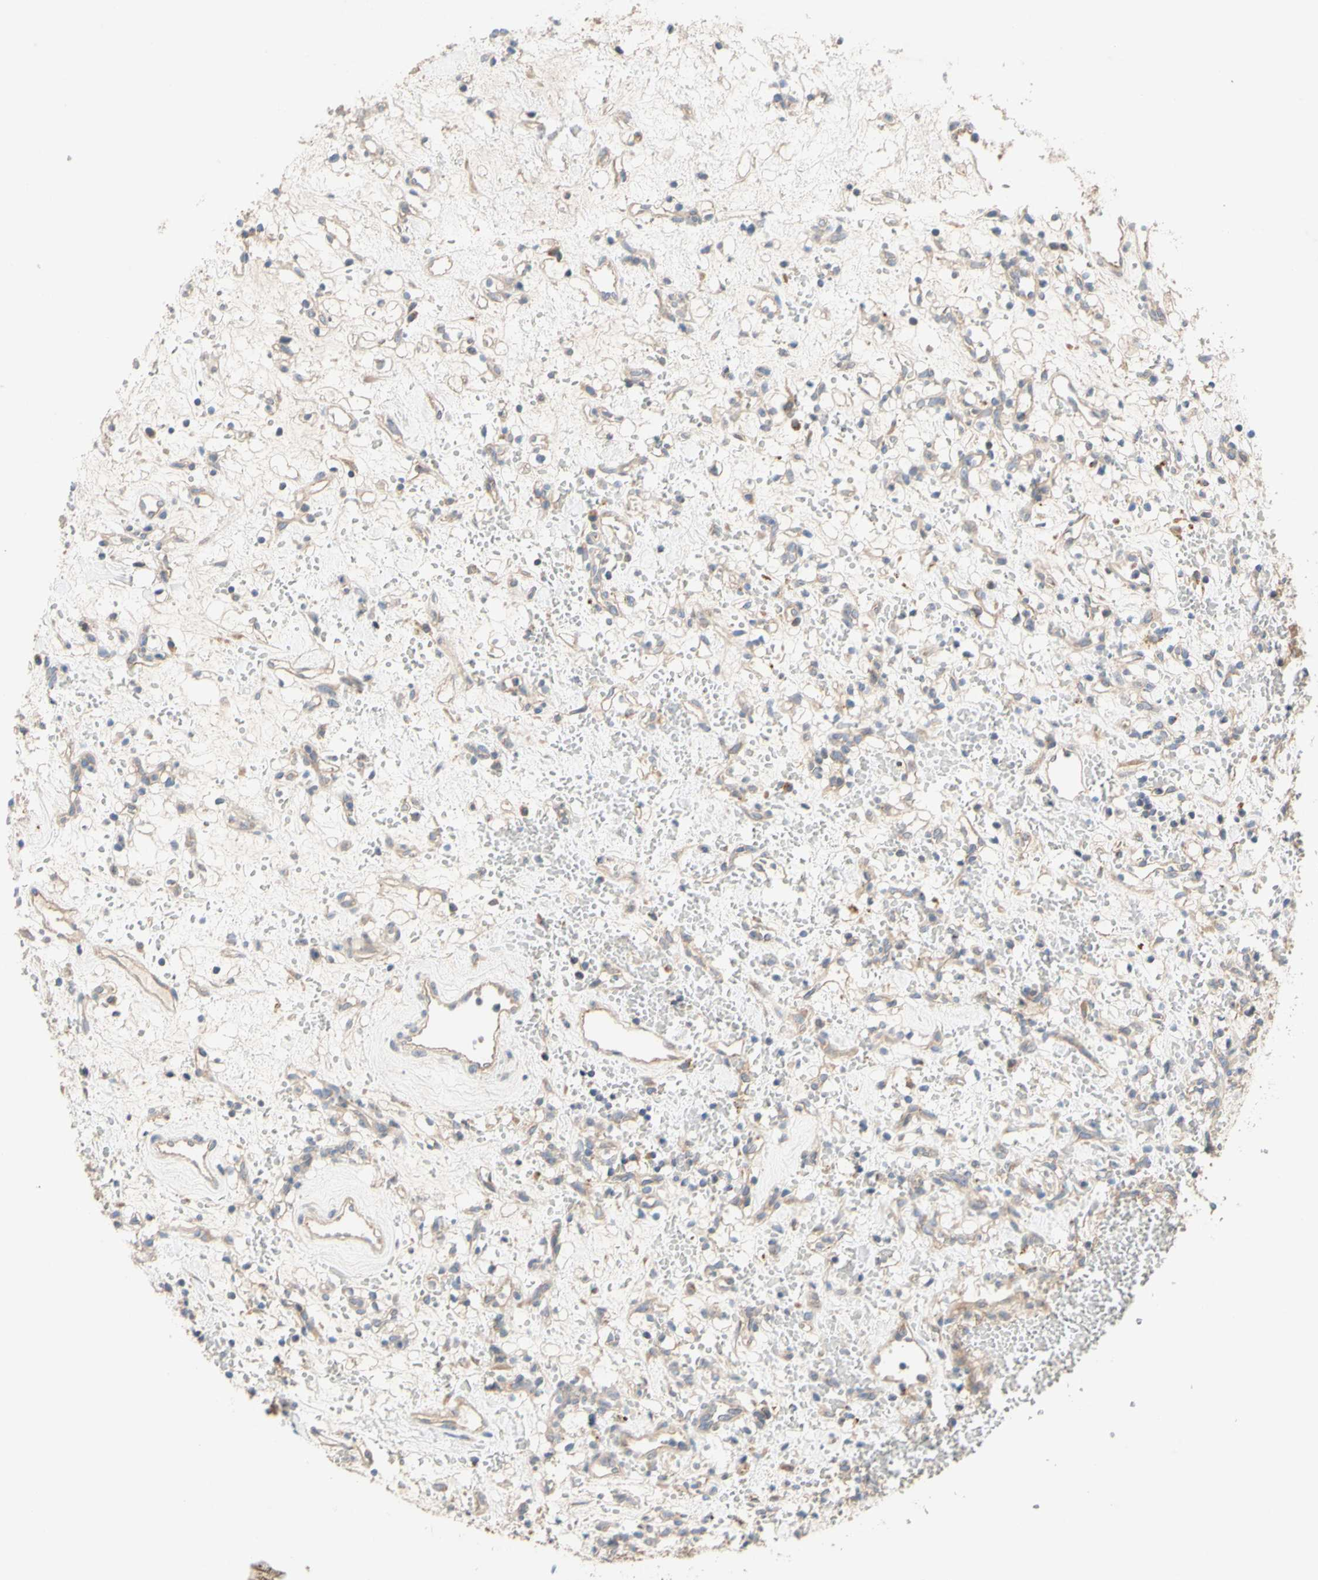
{"staining": {"intensity": "weak", "quantity": "25%-75%", "location": "cytoplasmic/membranous"}, "tissue": "renal cancer", "cell_type": "Tumor cells", "image_type": "cancer", "snomed": [{"axis": "morphology", "description": "Adenocarcinoma, NOS"}, {"axis": "topography", "description": "Kidney"}], "caption": "Renal cancer (adenocarcinoma) stained with IHC reveals weak cytoplasmic/membranous staining in approximately 25%-75% of tumor cells. Nuclei are stained in blue.", "gene": "MBTPS2", "patient": {"sex": "female", "age": 60}}